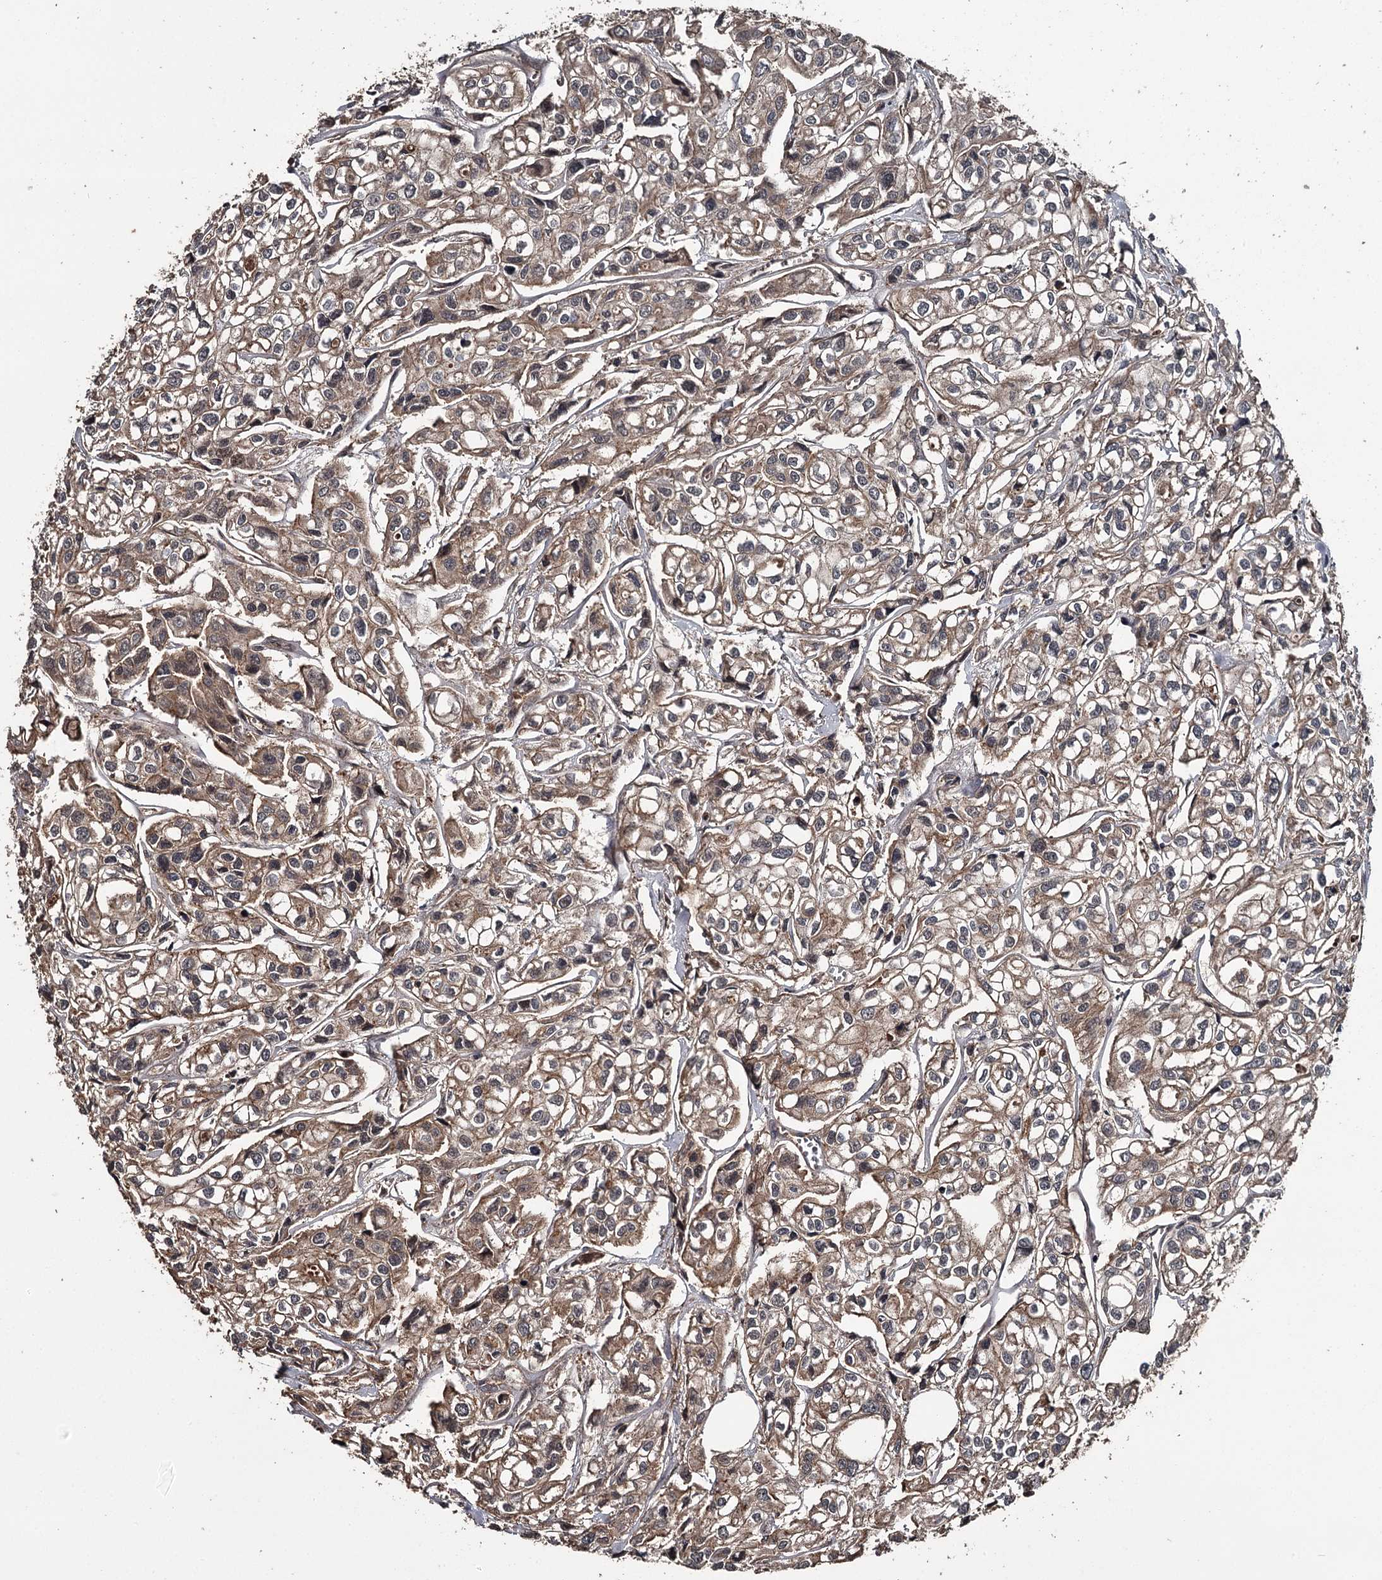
{"staining": {"intensity": "moderate", "quantity": ">75%", "location": "cytoplasmic/membranous"}, "tissue": "urothelial cancer", "cell_type": "Tumor cells", "image_type": "cancer", "snomed": [{"axis": "morphology", "description": "Urothelial carcinoma, High grade"}, {"axis": "topography", "description": "Urinary bladder"}], "caption": "Immunohistochemical staining of high-grade urothelial carcinoma displays moderate cytoplasmic/membranous protein staining in about >75% of tumor cells. (Stains: DAB (3,3'-diaminobenzidine) in brown, nuclei in blue, Microscopy: brightfield microscopy at high magnification).", "gene": "RAB21", "patient": {"sex": "male", "age": 67}}